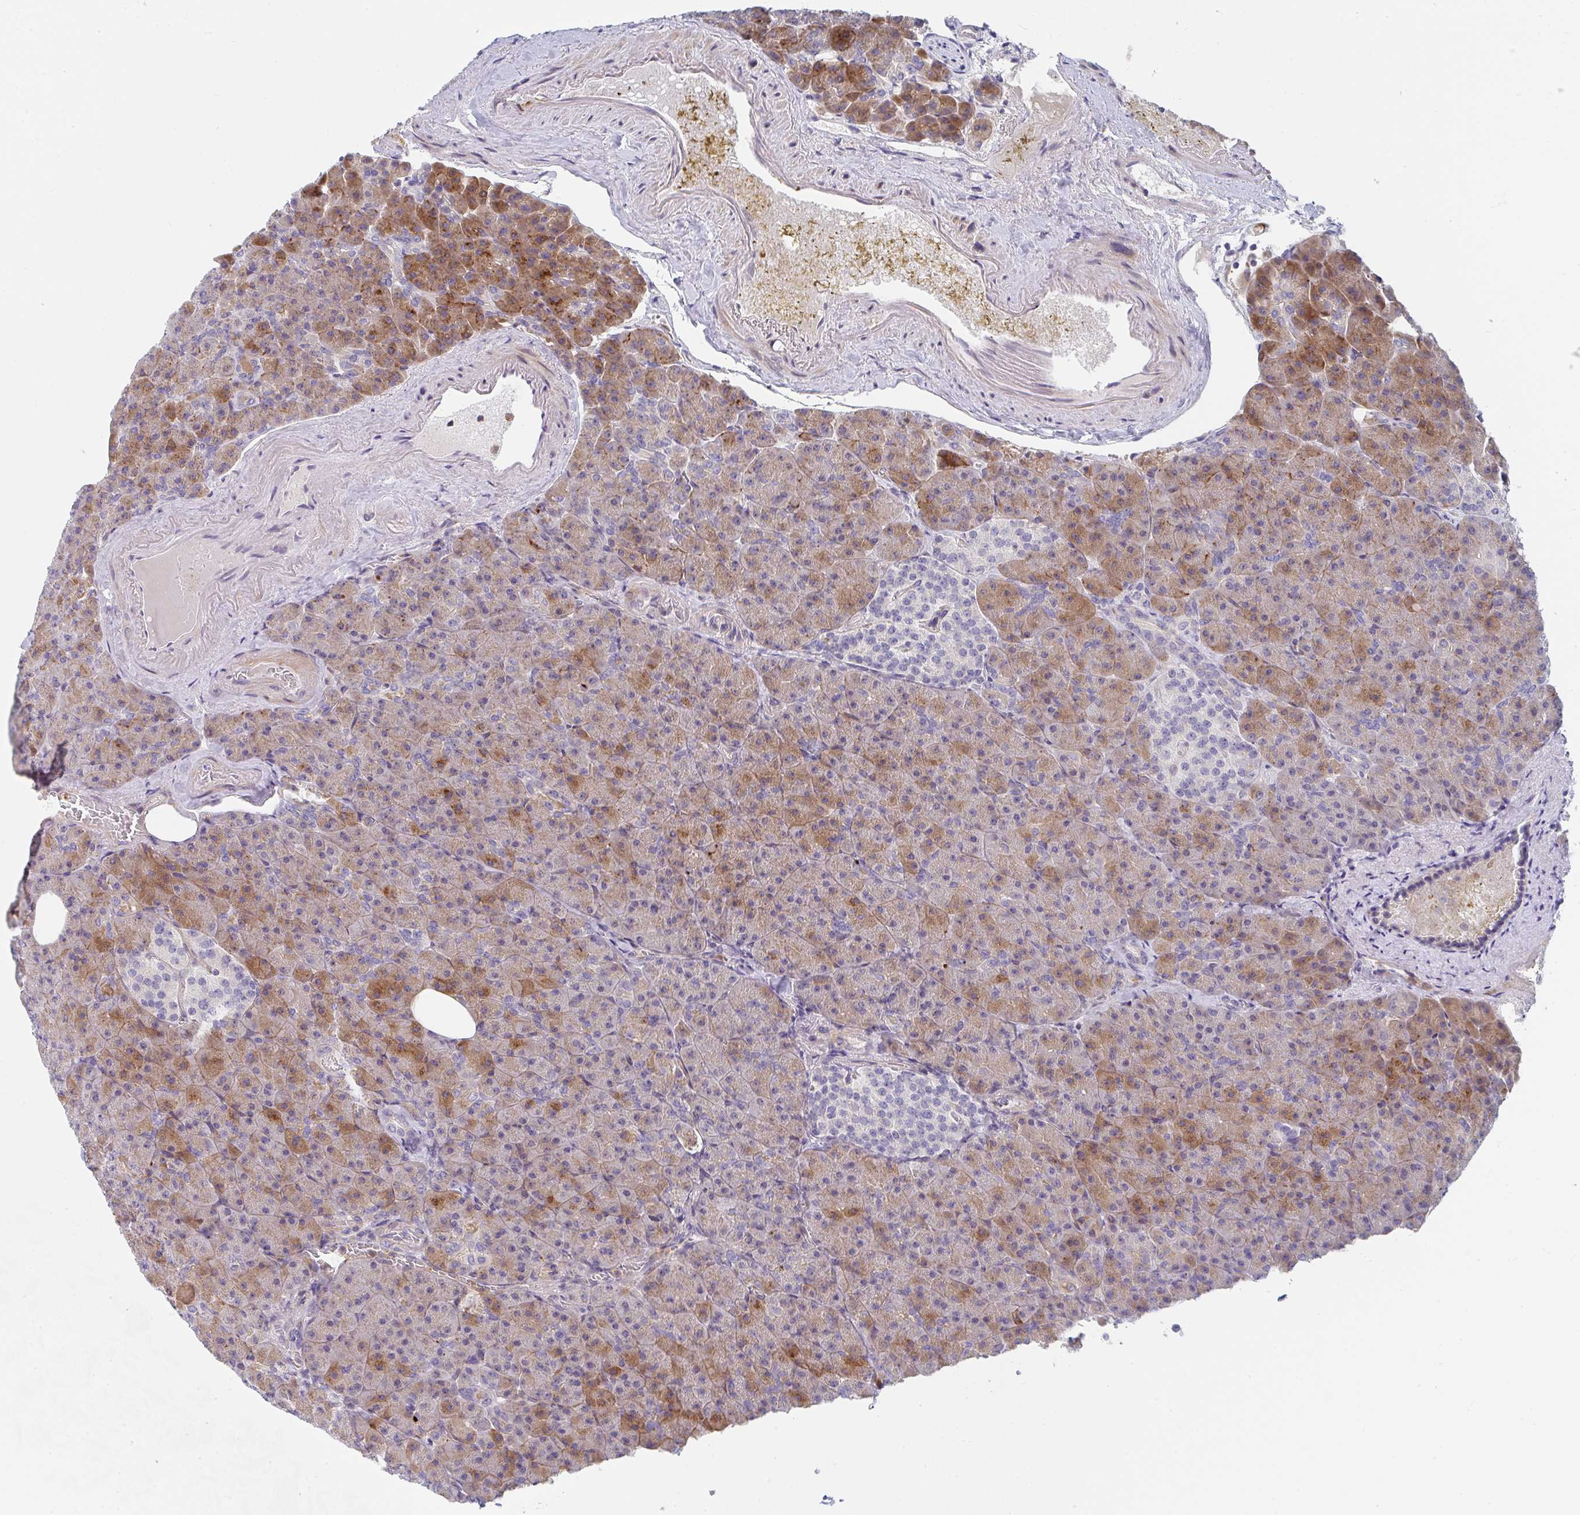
{"staining": {"intensity": "moderate", "quantity": ">75%", "location": "cytoplasmic/membranous"}, "tissue": "pancreas", "cell_type": "Exocrine glandular cells", "image_type": "normal", "snomed": [{"axis": "morphology", "description": "Normal tissue, NOS"}, {"axis": "topography", "description": "Pancreas"}], "caption": "IHC micrograph of unremarkable pancreas: human pancreas stained using immunohistochemistry (IHC) demonstrates medium levels of moderate protein expression localized specifically in the cytoplasmic/membranous of exocrine glandular cells, appearing as a cytoplasmic/membranous brown color.", "gene": "KLHL33", "patient": {"sex": "female", "age": 74}}